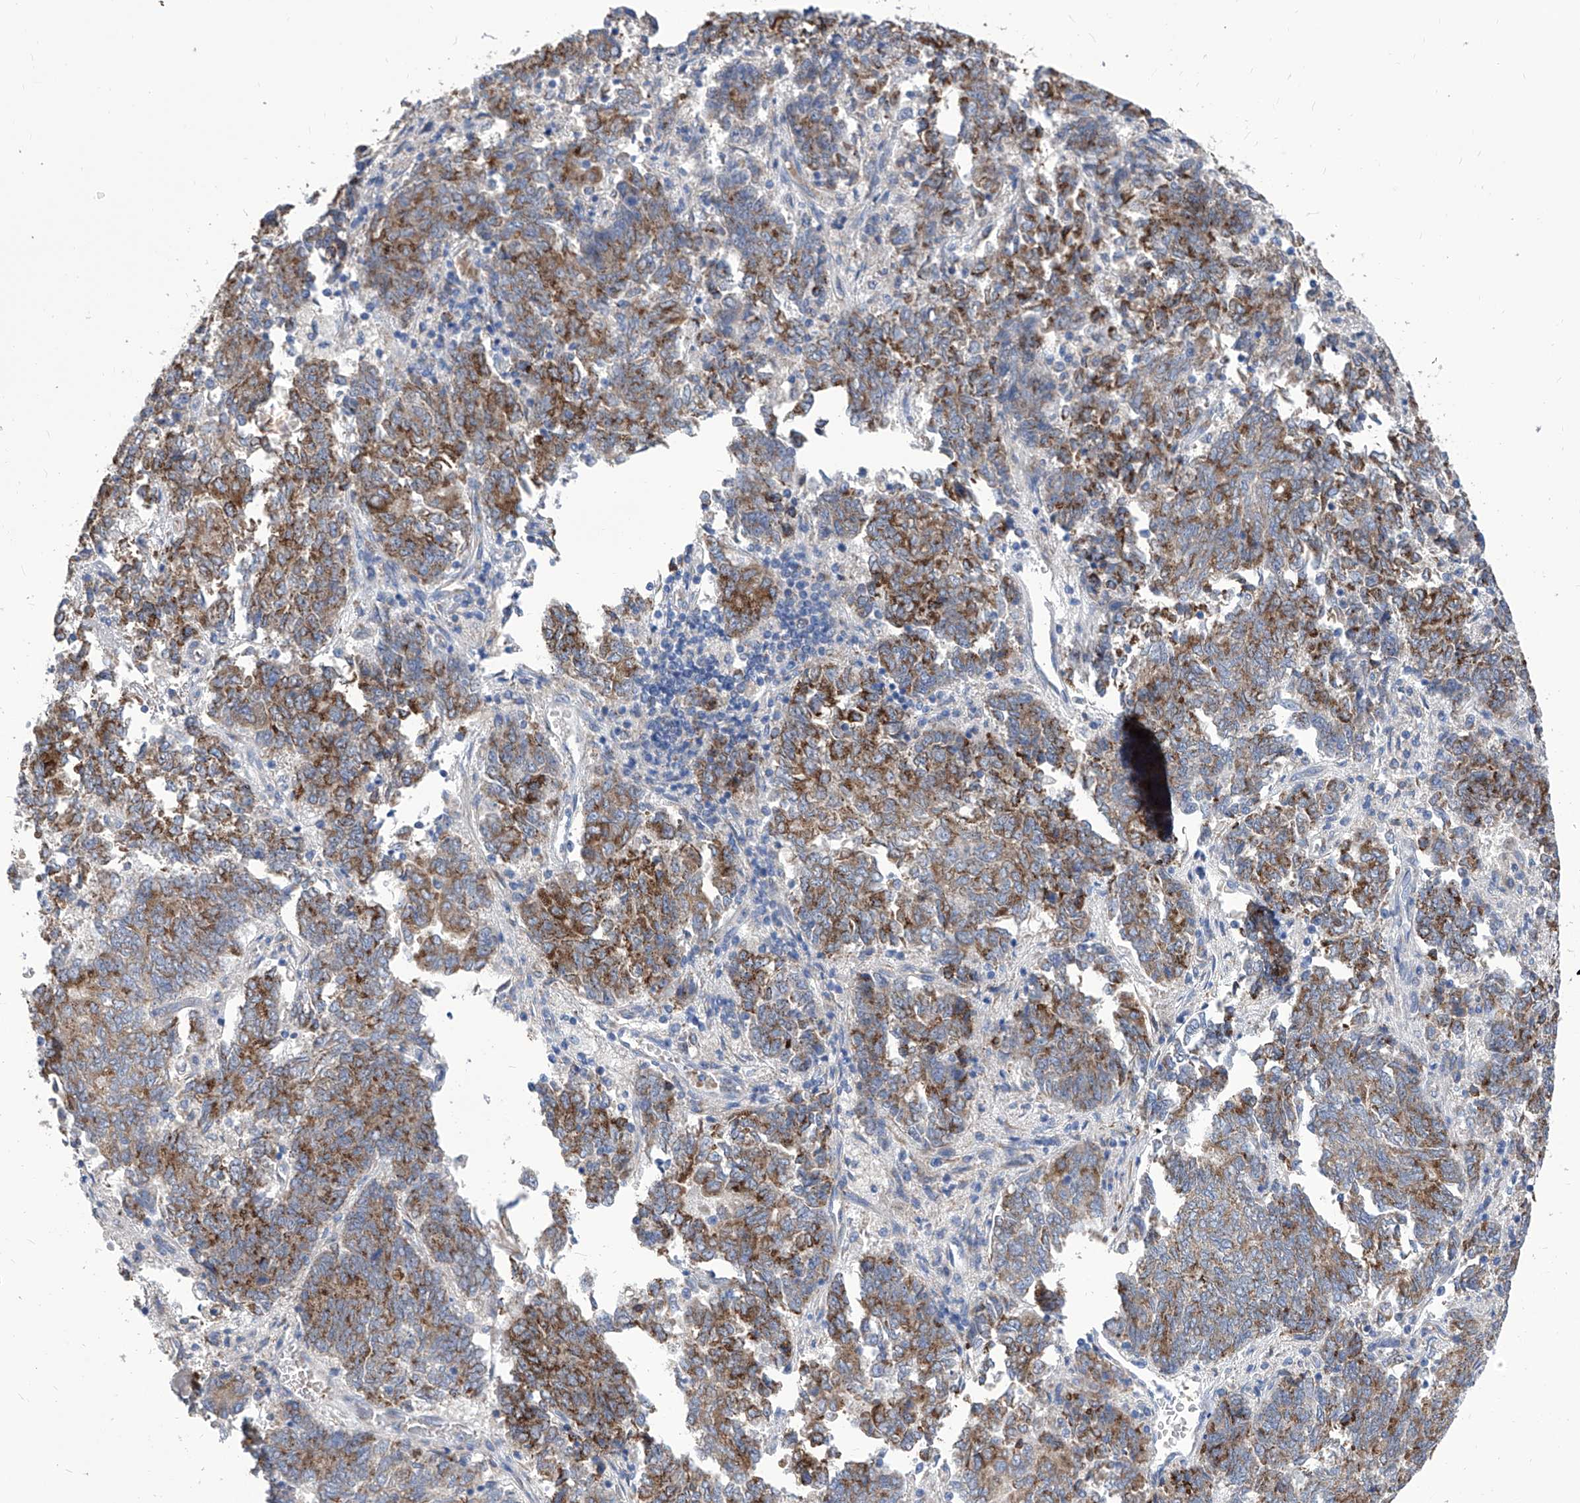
{"staining": {"intensity": "moderate", "quantity": ">75%", "location": "cytoplasmic/membranous"}, "tissue": "endometrial cancer", "cell_type": "Tumor cells", "image_type": "cancer", "snomed": [{"axis": "morphology", "description": "Adenocarcinoma, NOS"}, {"axis": "topography", "description": "Endometrium"}], "caption": "Protein staining displays moderate cytoplasmic/membranous staining in about >75% of tumor cells in endometrial cancer. Nuclei are stained in blue.", "gene": "TJAP1", "patient": {"sex": "female", "age": 80}}